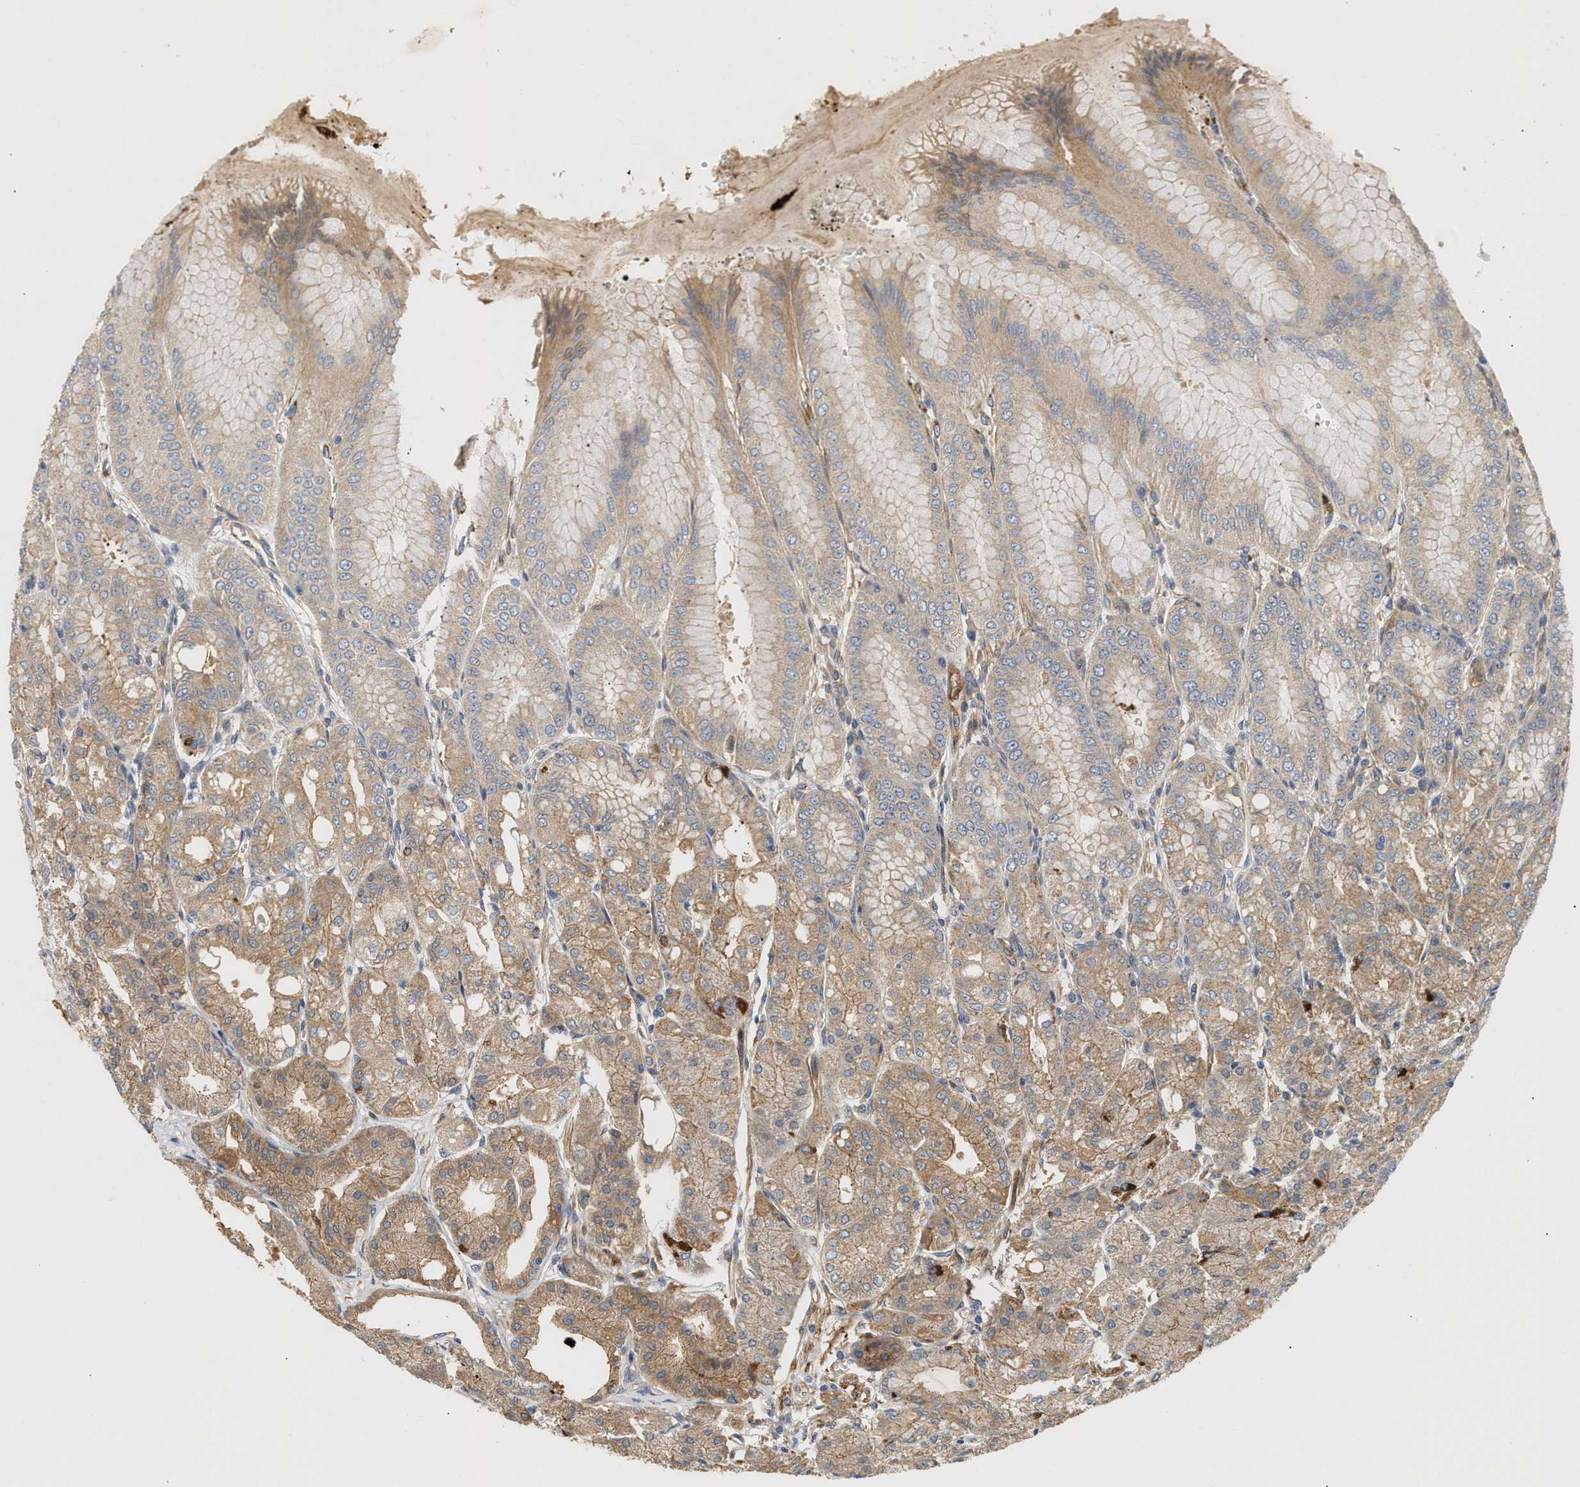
{"staining": {"intensity": "moderate", "quantity": ">75%", "location": "cytoplasmic/membranous"}, "tissue": "stomach", "cell_type": "Glandular cells", "image_type": "normal", "snomed": [{"axis": "morphology", "description": "Normal tissue, NOS"}, {"axis": "topography", "description": "Stomach, lower"}], "caption": "An immunohistochemistry (IHC) histopathology image of unremarkable tissue is shown. Protein staining in brown shows moderate cytoplasmic/membranous positivity in stomach within glandular cells.", "gene": "PLCD1", "patient": {"sex": "male", "age": 71}}